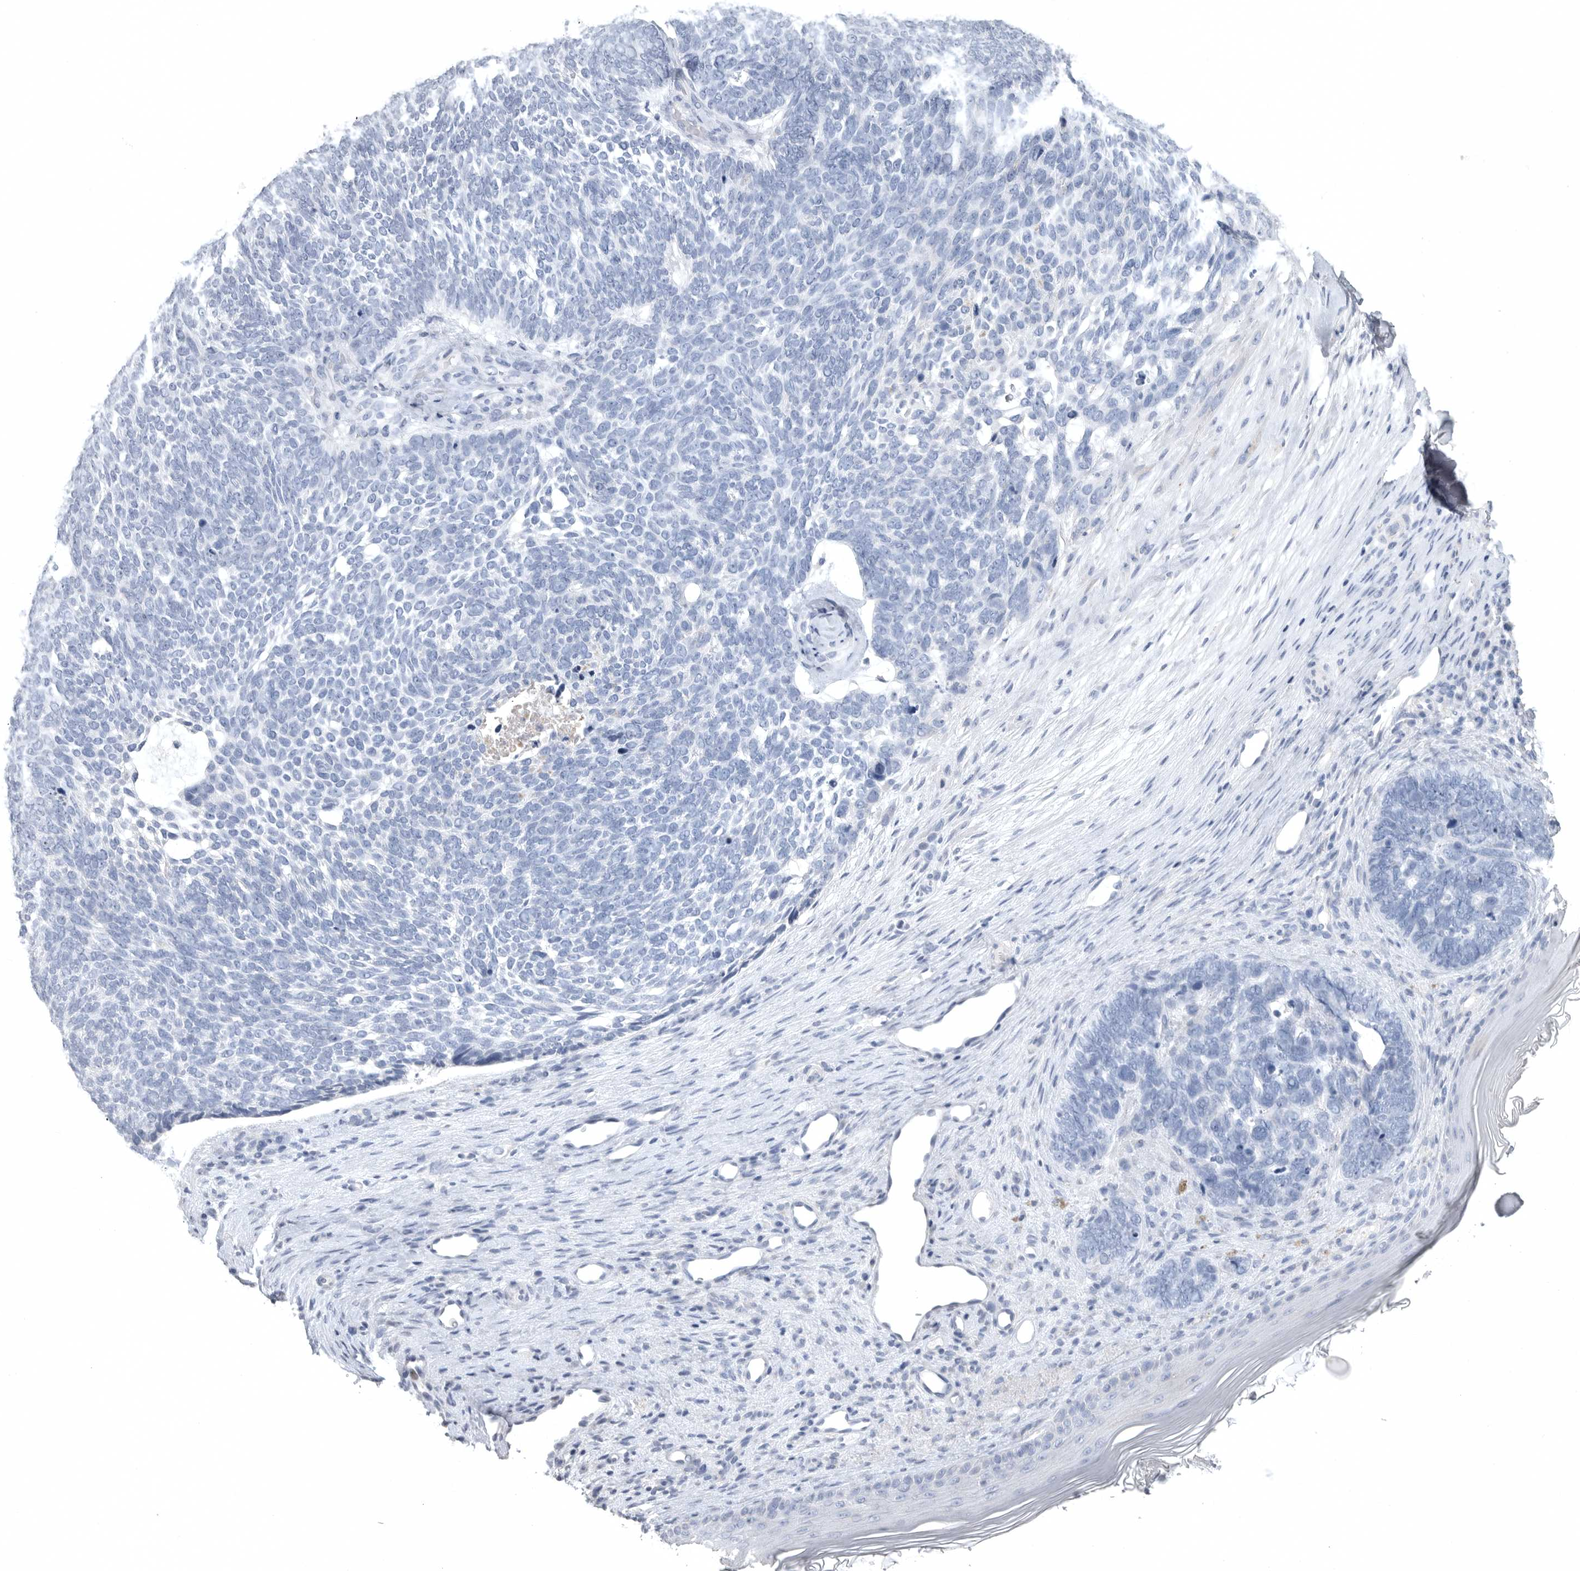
{"staining": {"intensity": "negative", "quantity": "none", "location": "none"}, "tissue": "skin cancer", "cell_type": "Tumor cells", "image_type": "cancer", "snomed": [{"axis": "morphology", "description": "Basal cell carcinoma"}, {"axis": "topography", "description": "Skin"}], "caption": "Tumor cells show no significant protein positivity in skin cancer.", "gene": "TIMP1", "patient": {"sex": "female", "age": 85}}